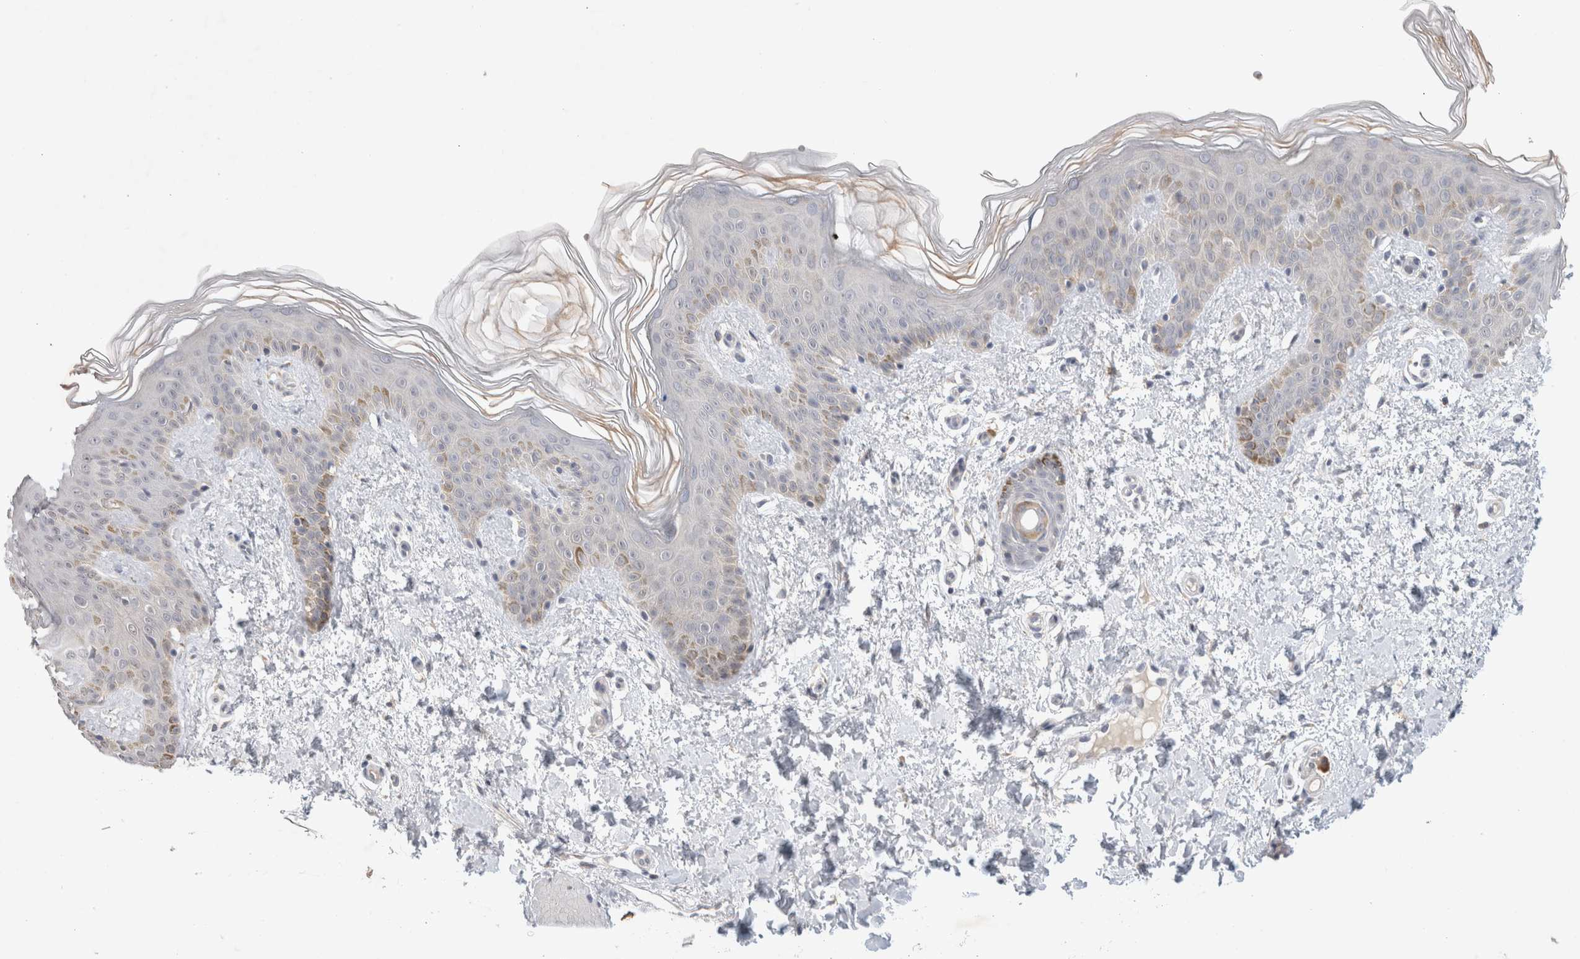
{"staining": {"intensity": "negative", "quantity": "none", "location": "none"}, "tissue": "skin", "cell_type": "Fibroblasts", "image_type": "normal", "snomed": [{"axis": "morphology", "description": "Normal tissue, NOS"}, {"axis": "morphology", "description": "Neoplasm, benign, NOS"}, {"axis": "topography", "description": "Skin"}, {"axis": "topography", "description": "Soft tissue"}], "caption": "Immunohistochemistry micrograph of unremarkable skin stained for a protein (brown), which displays no expression in fibroblasts.", "gene": "NEDD4L", "patient": {"sex": "male", "age": 26}}